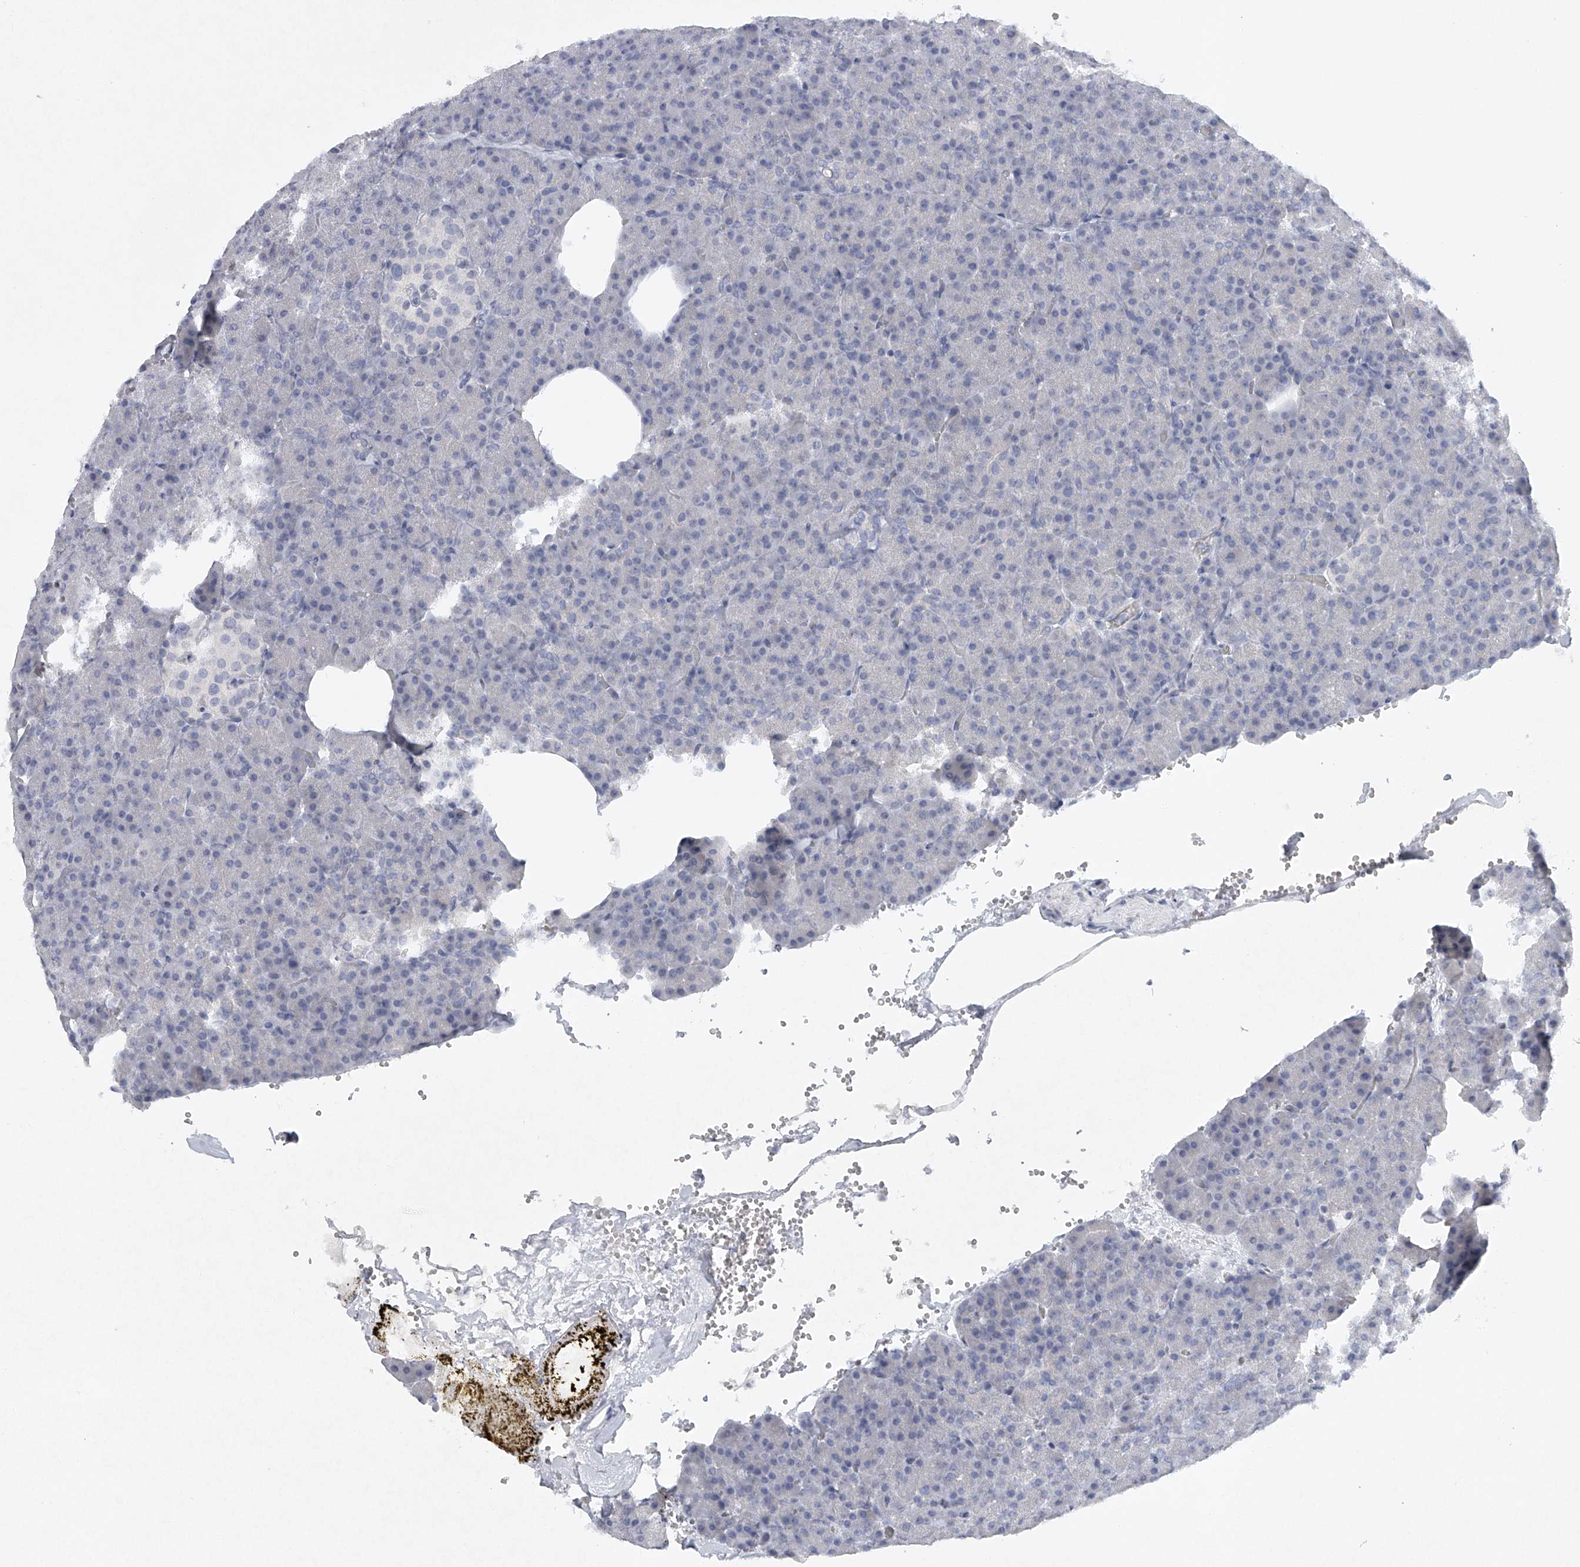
{"staining": {"intensity": "negative", "quantity": "none", "location": "none"}, "tissue": "pancreas", "cell_type": "Exocrine glandular cells", "image_type": "normal", "snomed": [{"axis": "morphology", "description": "Normal tissue, NOS"}, {"axis": "morphology", "description": "Carcinoid, malignant, NOS"}, {"axis": "topography", "description": "Pancreas"}], "caption": "This image is of normal pancreas stained with immunohistochemistry (IHC) to label a protein in brown with the nuclei are counter-stained blue. There is no positivity in exocrine glandular cells.", "gene": "FAT2", "patient": {"sex": "female", "age": 35}}